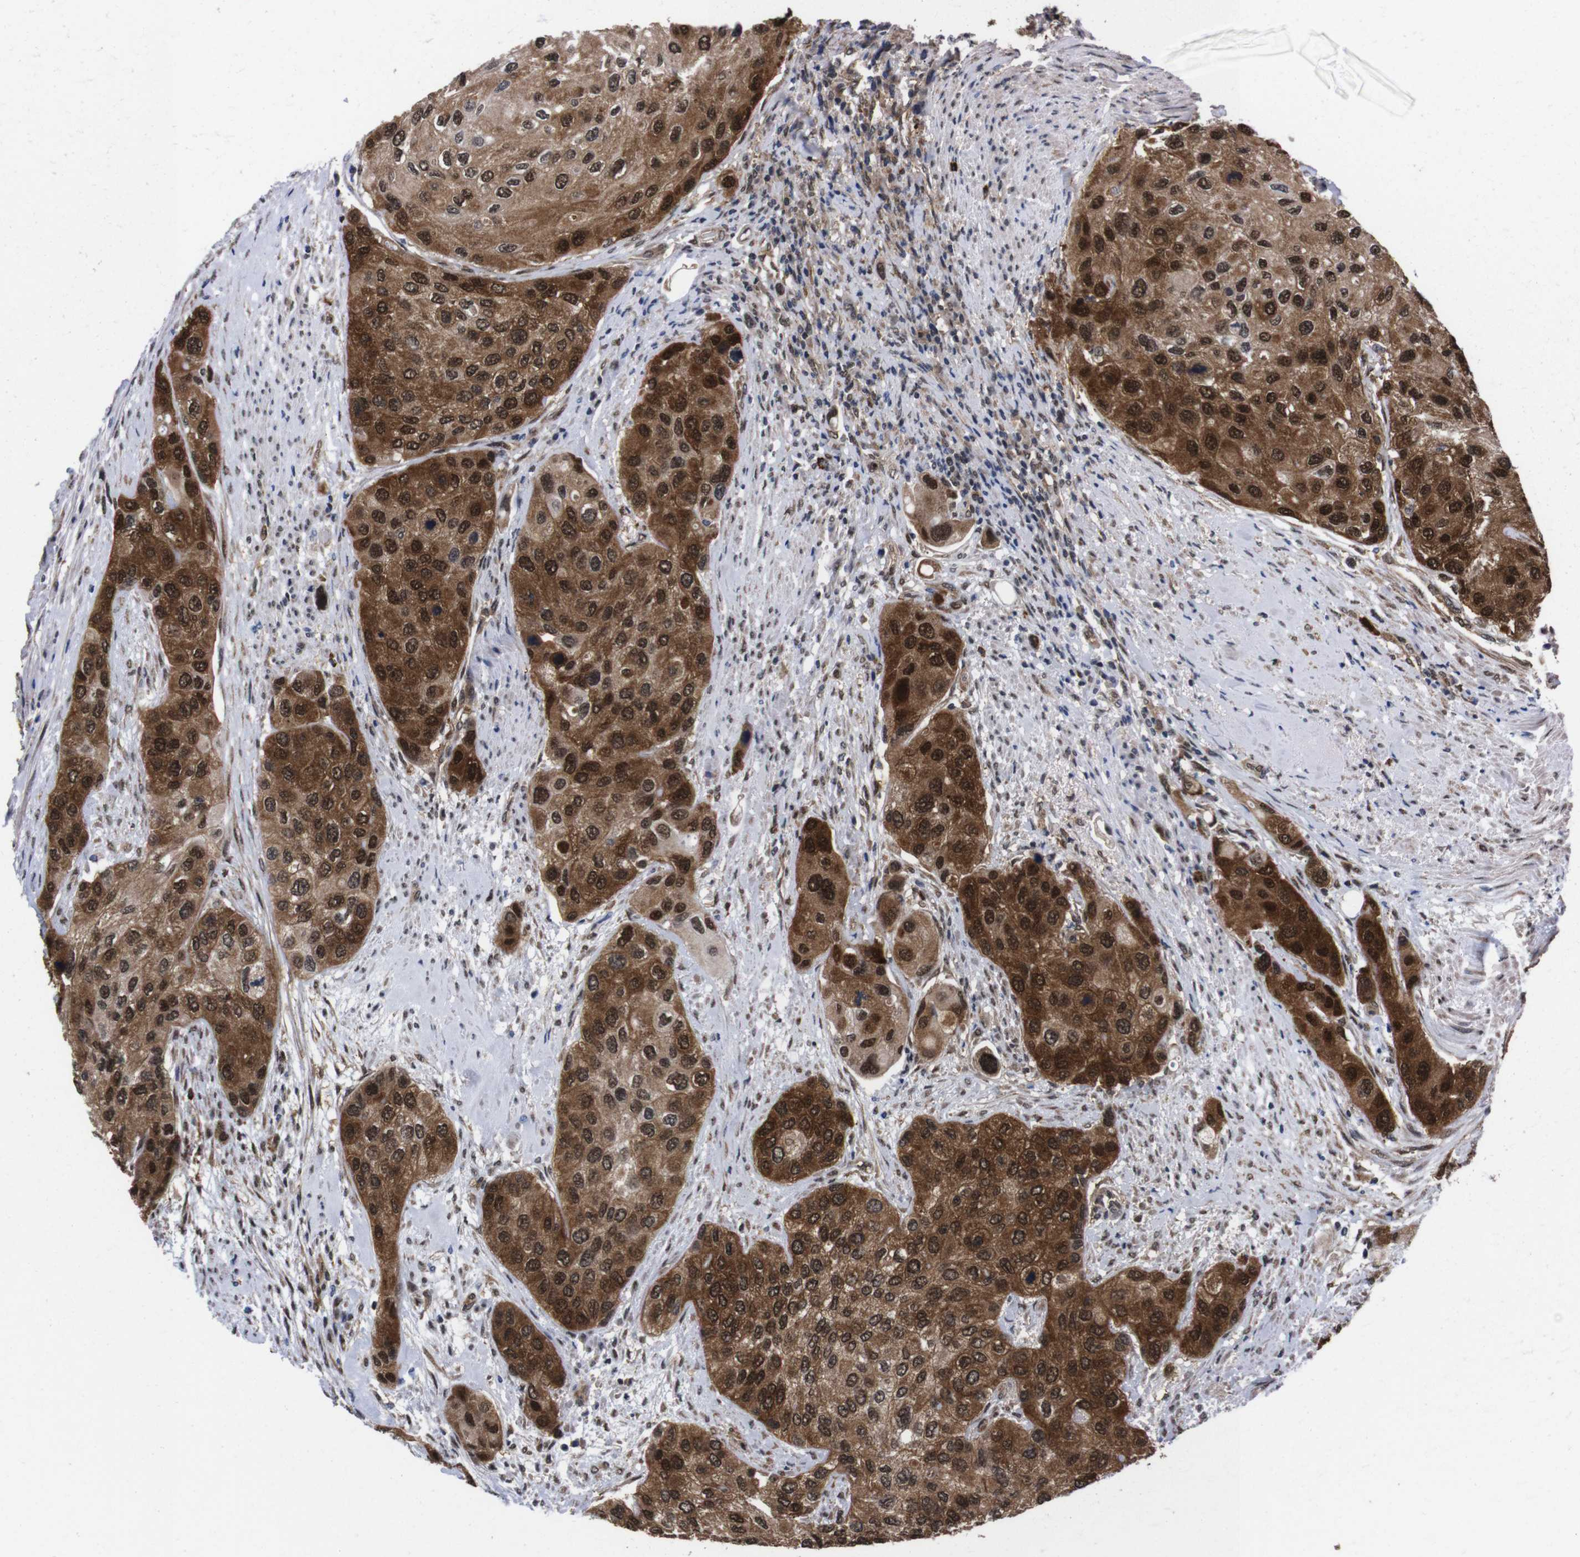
{"staining": {"intensity": "strong", "quantity": ">75%", "location": "cytoplasmic/membranous,nuclear"}, "tissue": "urothelial cancer", "cell_type": "Tumor cells", "image_type": "cancer", "snomed": [{"axis": "morphology", "description": "Urothelial carcinoma, High grade"}, {"axis": "topography", "description": "Urinary bladder"}], "caption": "Immunohistochemistry image of neoplastic tissue: urothelial carcinoma (high-grade) stained using IHC reveals high levels of strong protein expression localized specifically in the cytoplasmic/membranous and nuclear of tumor cells, appearing as a cytoplasmic/membranous and nuclear brown color.", "gene": "UBQLN2", "patient": {"sex": "female", "age": 56}}